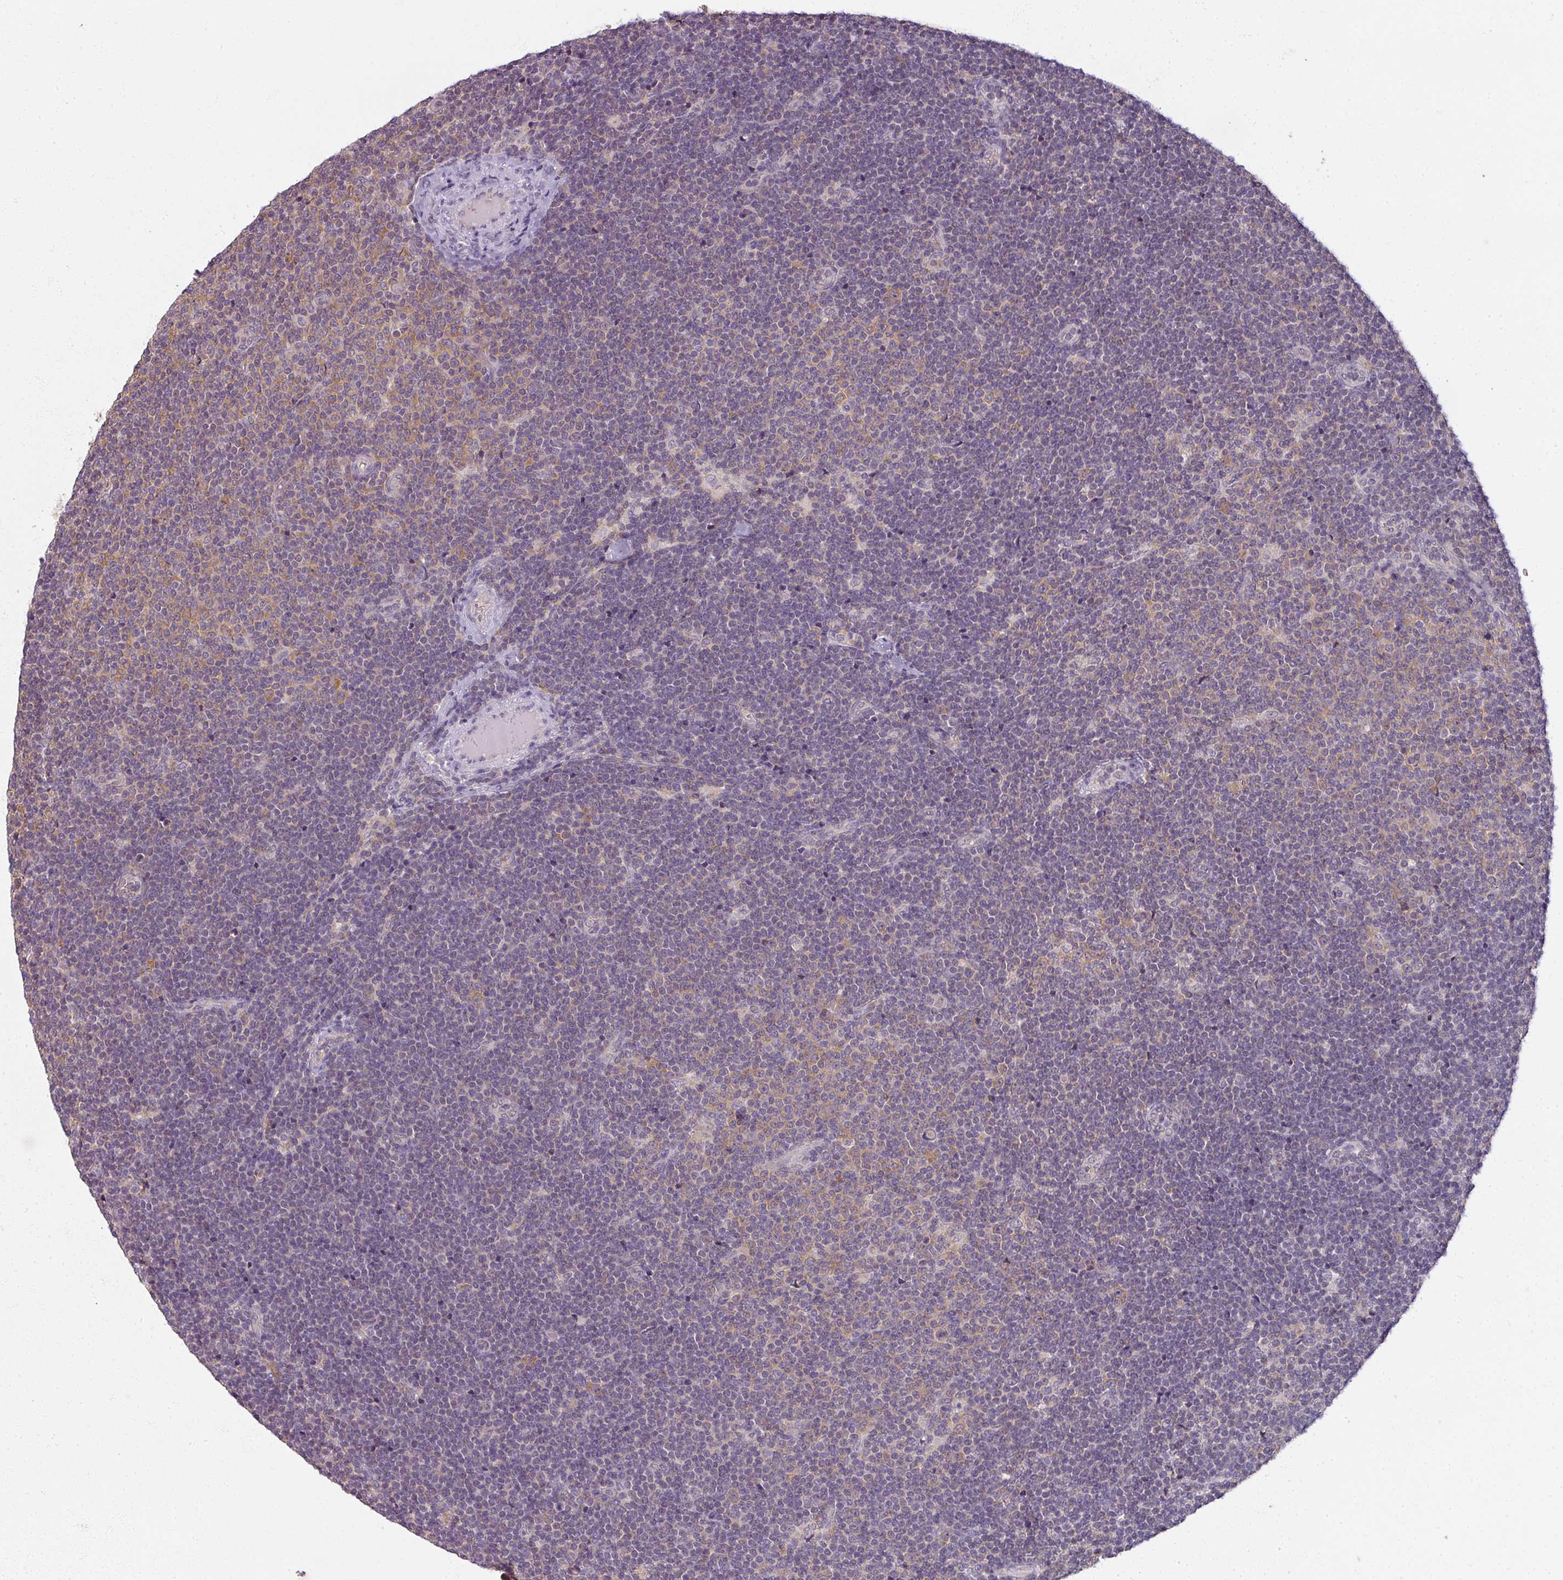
{"staining": {"intensity": "negative", "quantity": "none", "location": "none"}, "tissue": "lymphoma", "cell_type": "Tumor cells", "image_type": "cancer", "snomed": [{"axis": "morphology", "description": "Malignant lymphoma, non-Hodgkin's type, Low grade"}, {"axis": "topography", "description": "Lymph node"}], "caption": "Photomicrograph shows no protein expression in tumor cells of malignant lymphoma, non-Hodgkin's type (low-grade) tissue.", "gene": "AGPAT4", "patient": {"sex": "male", "age": 48}}